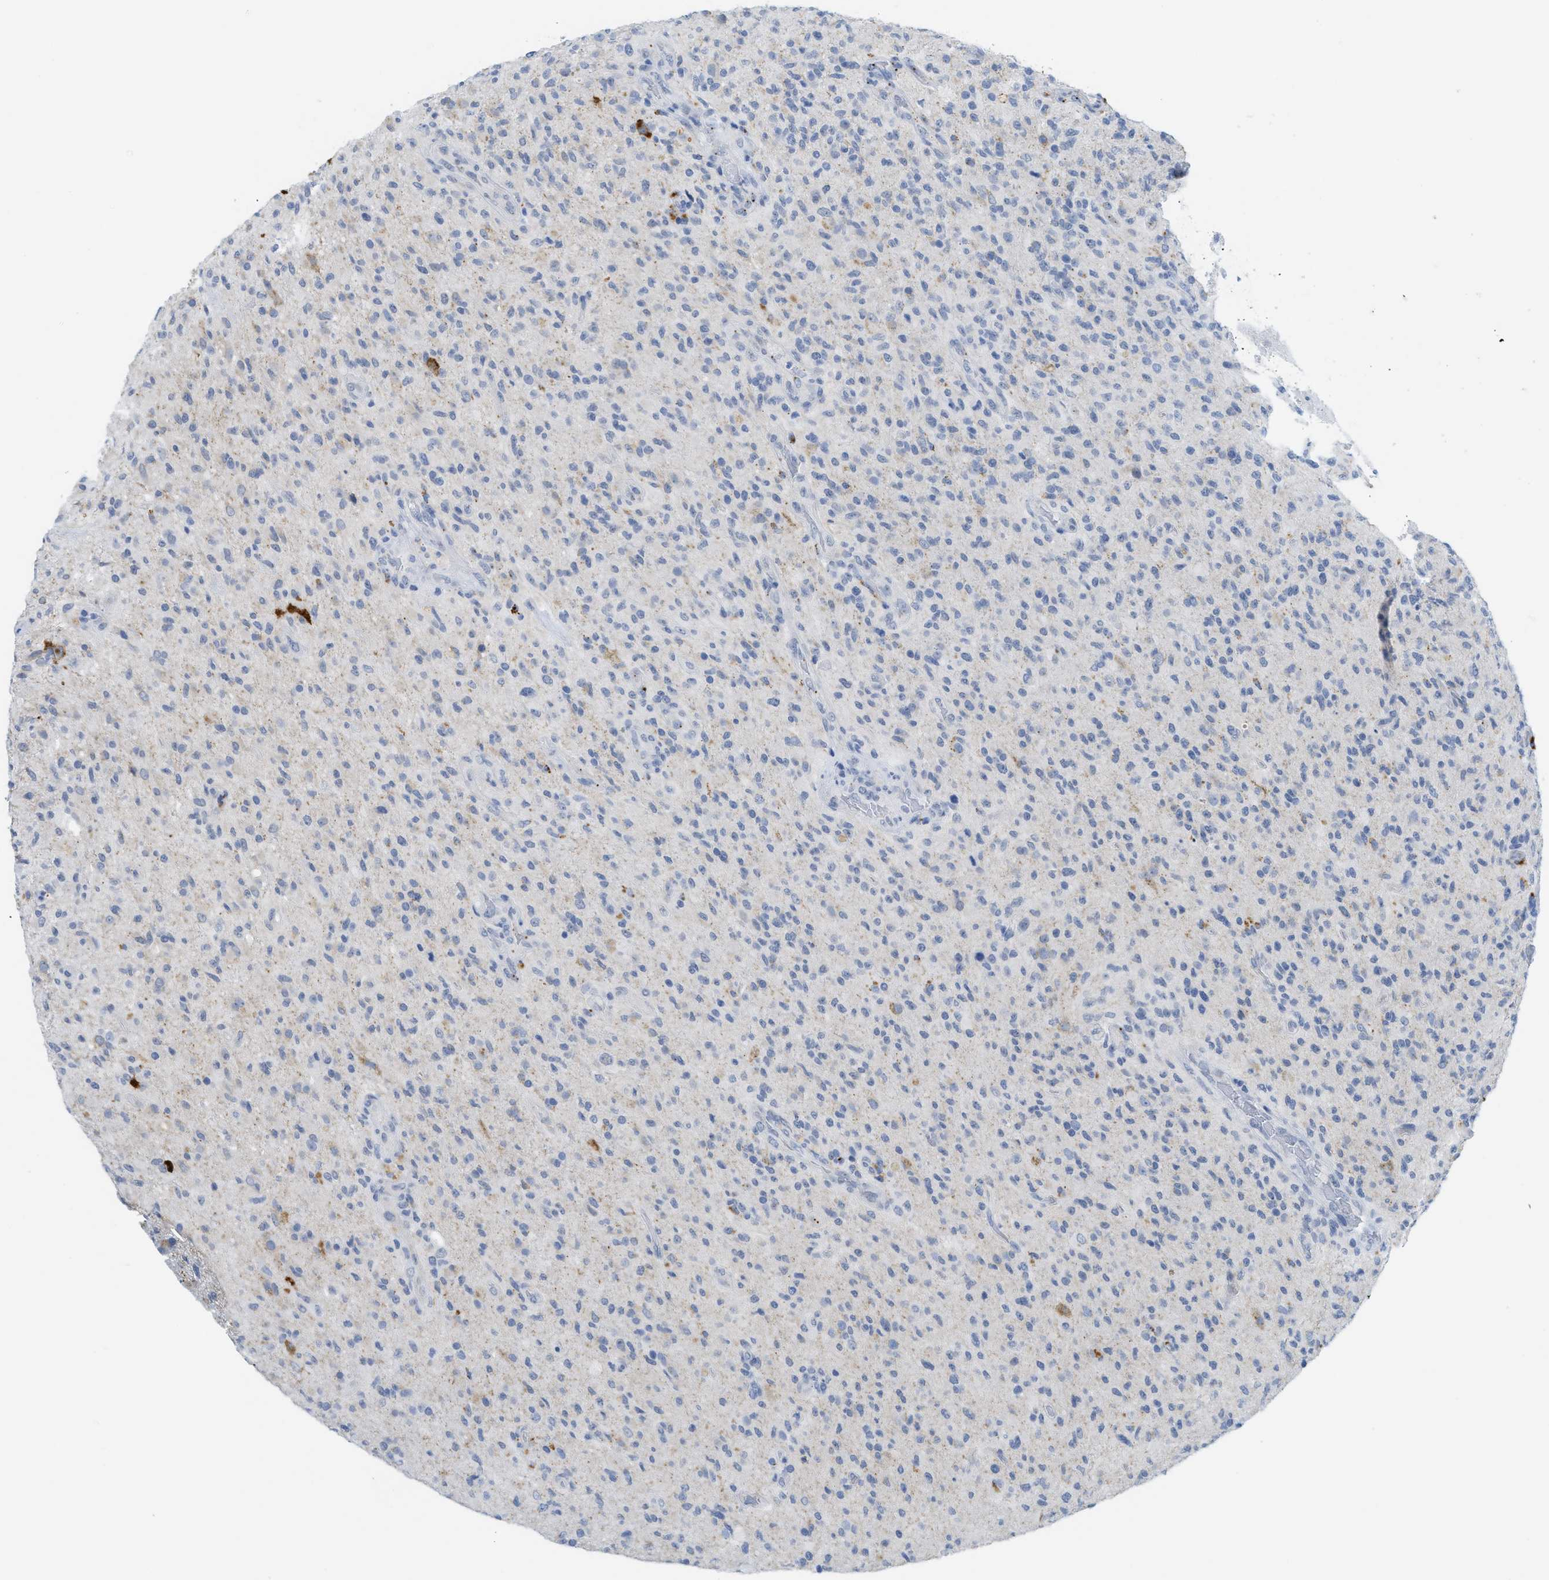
{"staining": {"intensity": "negative", "quantity": "none", "location": "none"}, "tissue": "glioma", "cell_type": "Tumor cells", "image_type": "cancer", "snomed": [{"axis": "morphology", "description": "Glioma, malignant, High grade"}, {"axis": "topography", "description": "Brain"}], "caption": "This is an immunohistochemistry (IHC) micrograph of human malignant glioma (high-grade). There is no positivity in tumor cells.", "gene": "WDR4", "patient": {"sex": "male", "age": 71}}